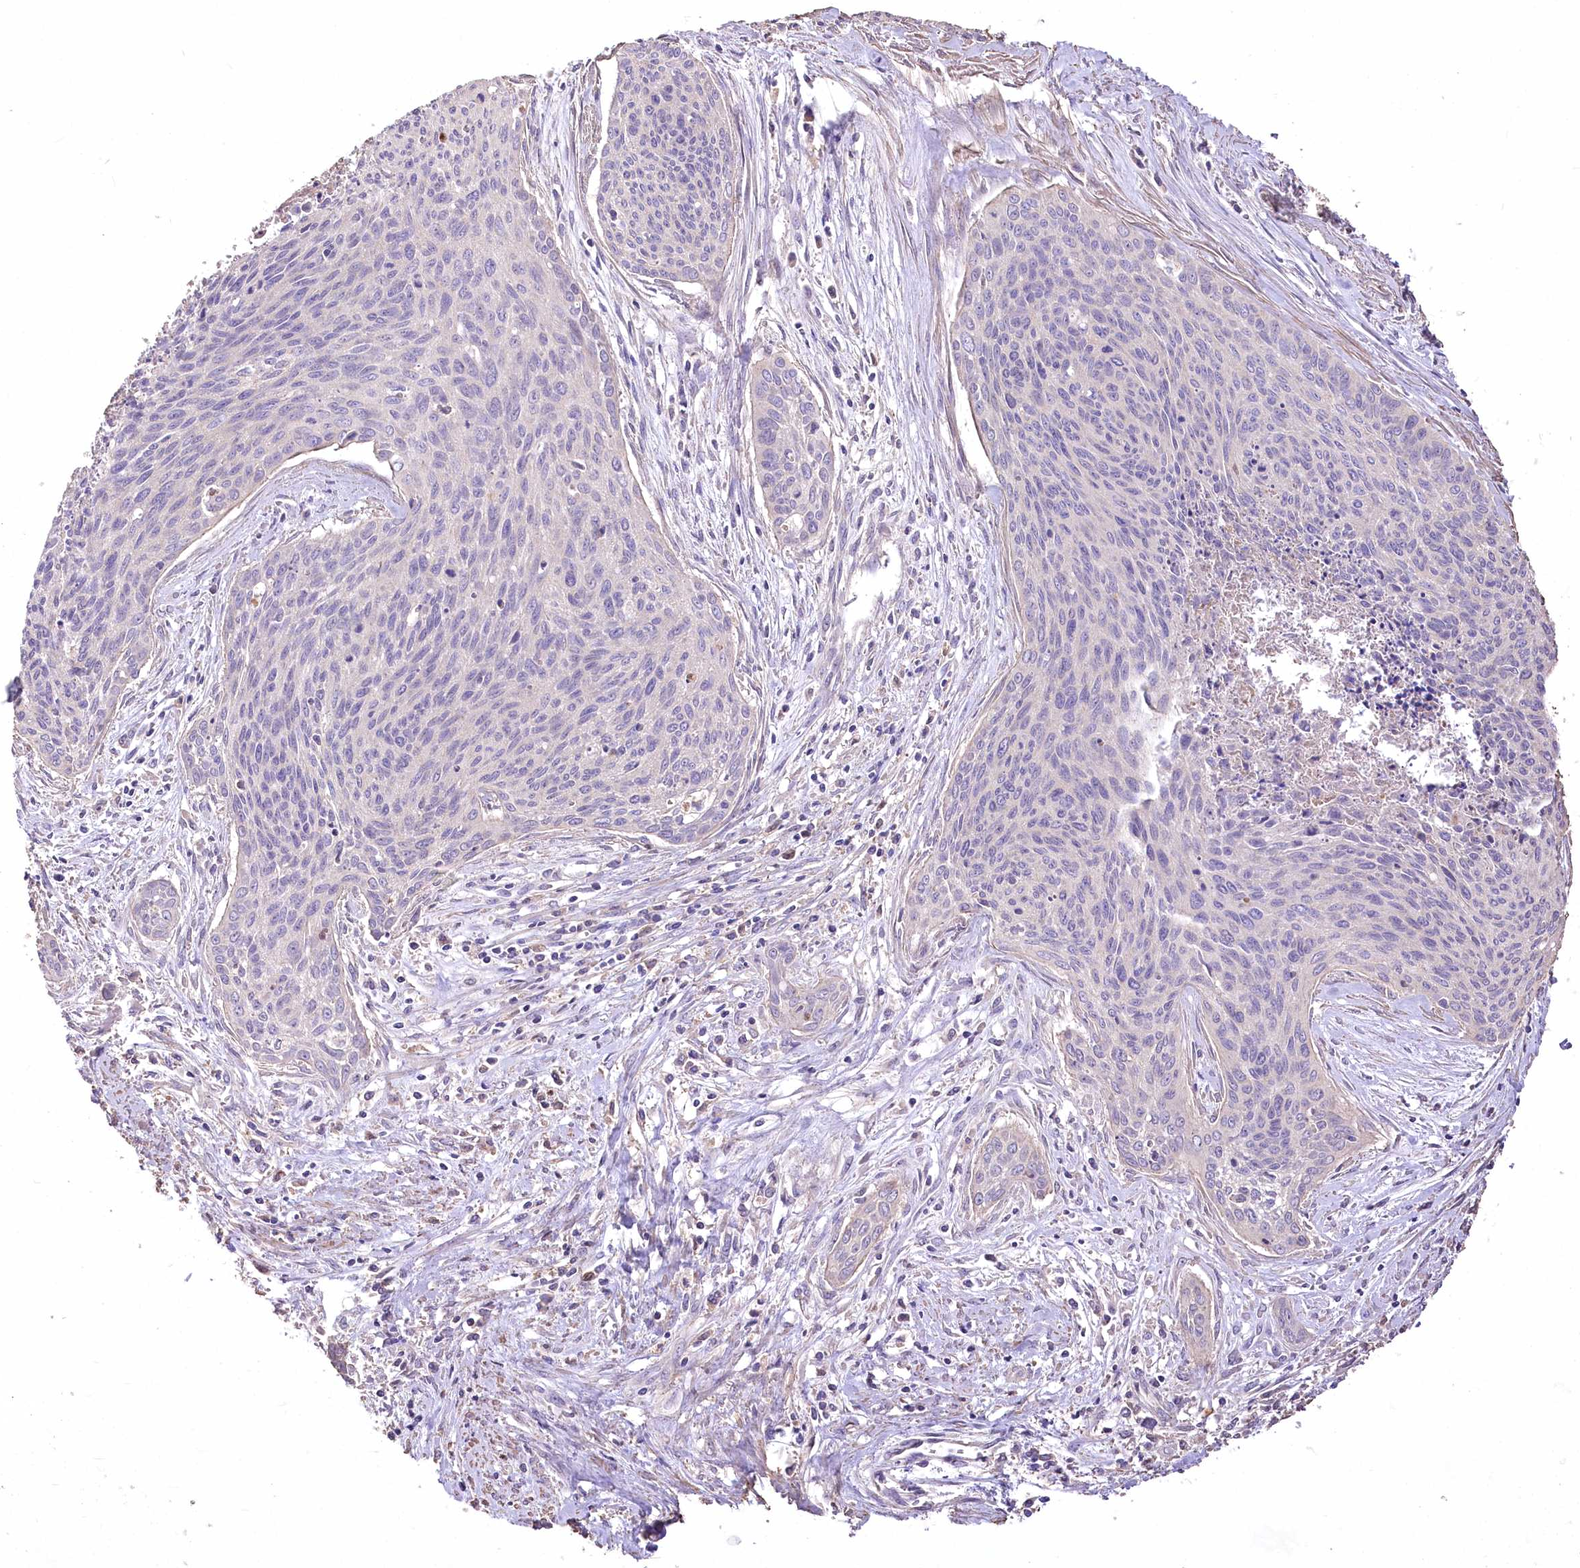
{"staining": {"intensity": "negative", "quantity": "none", "location": "none"}, "tissue": "cervical cancer", "cell_type": "Tumor cells", "image_type": "cancer", "snomed": [{"axis": "morphology", "description": "Squamous cell carcinoma, NOS"}, {"axis": "topography", "description": "Cervix"}], "caption": "High magnification brightfield microscopy of cervical cancer stained with DAB (brown) and counterstained with hematoxylin (blue): tumor cells show no significant expression.", "gene": "PCYOX1L", "patient": {"sex": "female", "age": 55}}